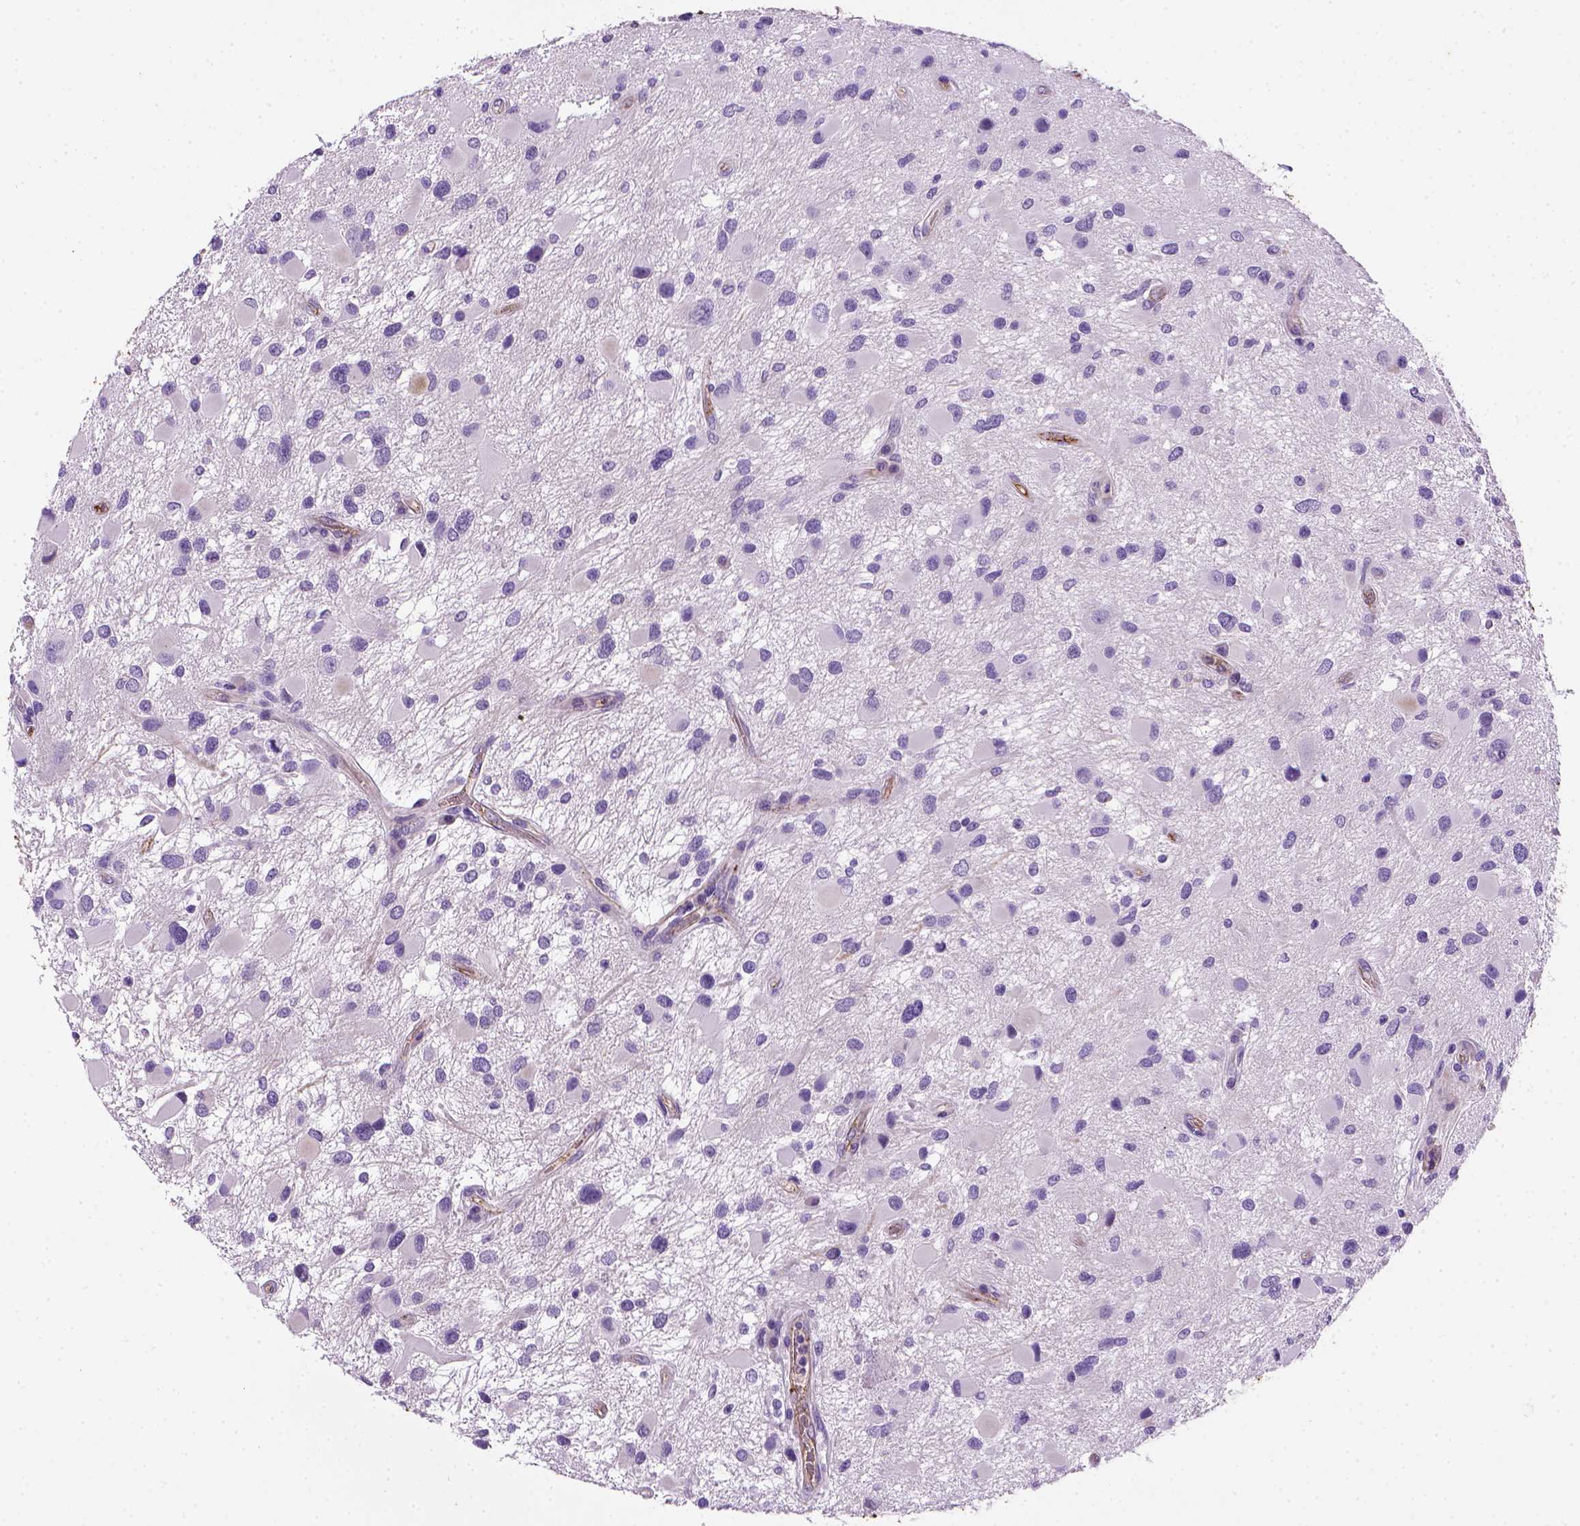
{"staining": {"intensity": "negative", "quantity": "none", "location": "none"}, "tissue": "glioma", "cell_type": "Tumor cells", "image_type": "cancer", "snomed": [{"axis": "morphology", "description": "Glioma, malignant, Low grade"}, {"axis": "topography", "description": "Brain"}], "caption": "Malignant glioma (low-grade) stained for a protein using immunohistochemistry shows no staining tumor cells.", "gene": "VWF", "patient": {"sex": "female", "age": 32}}